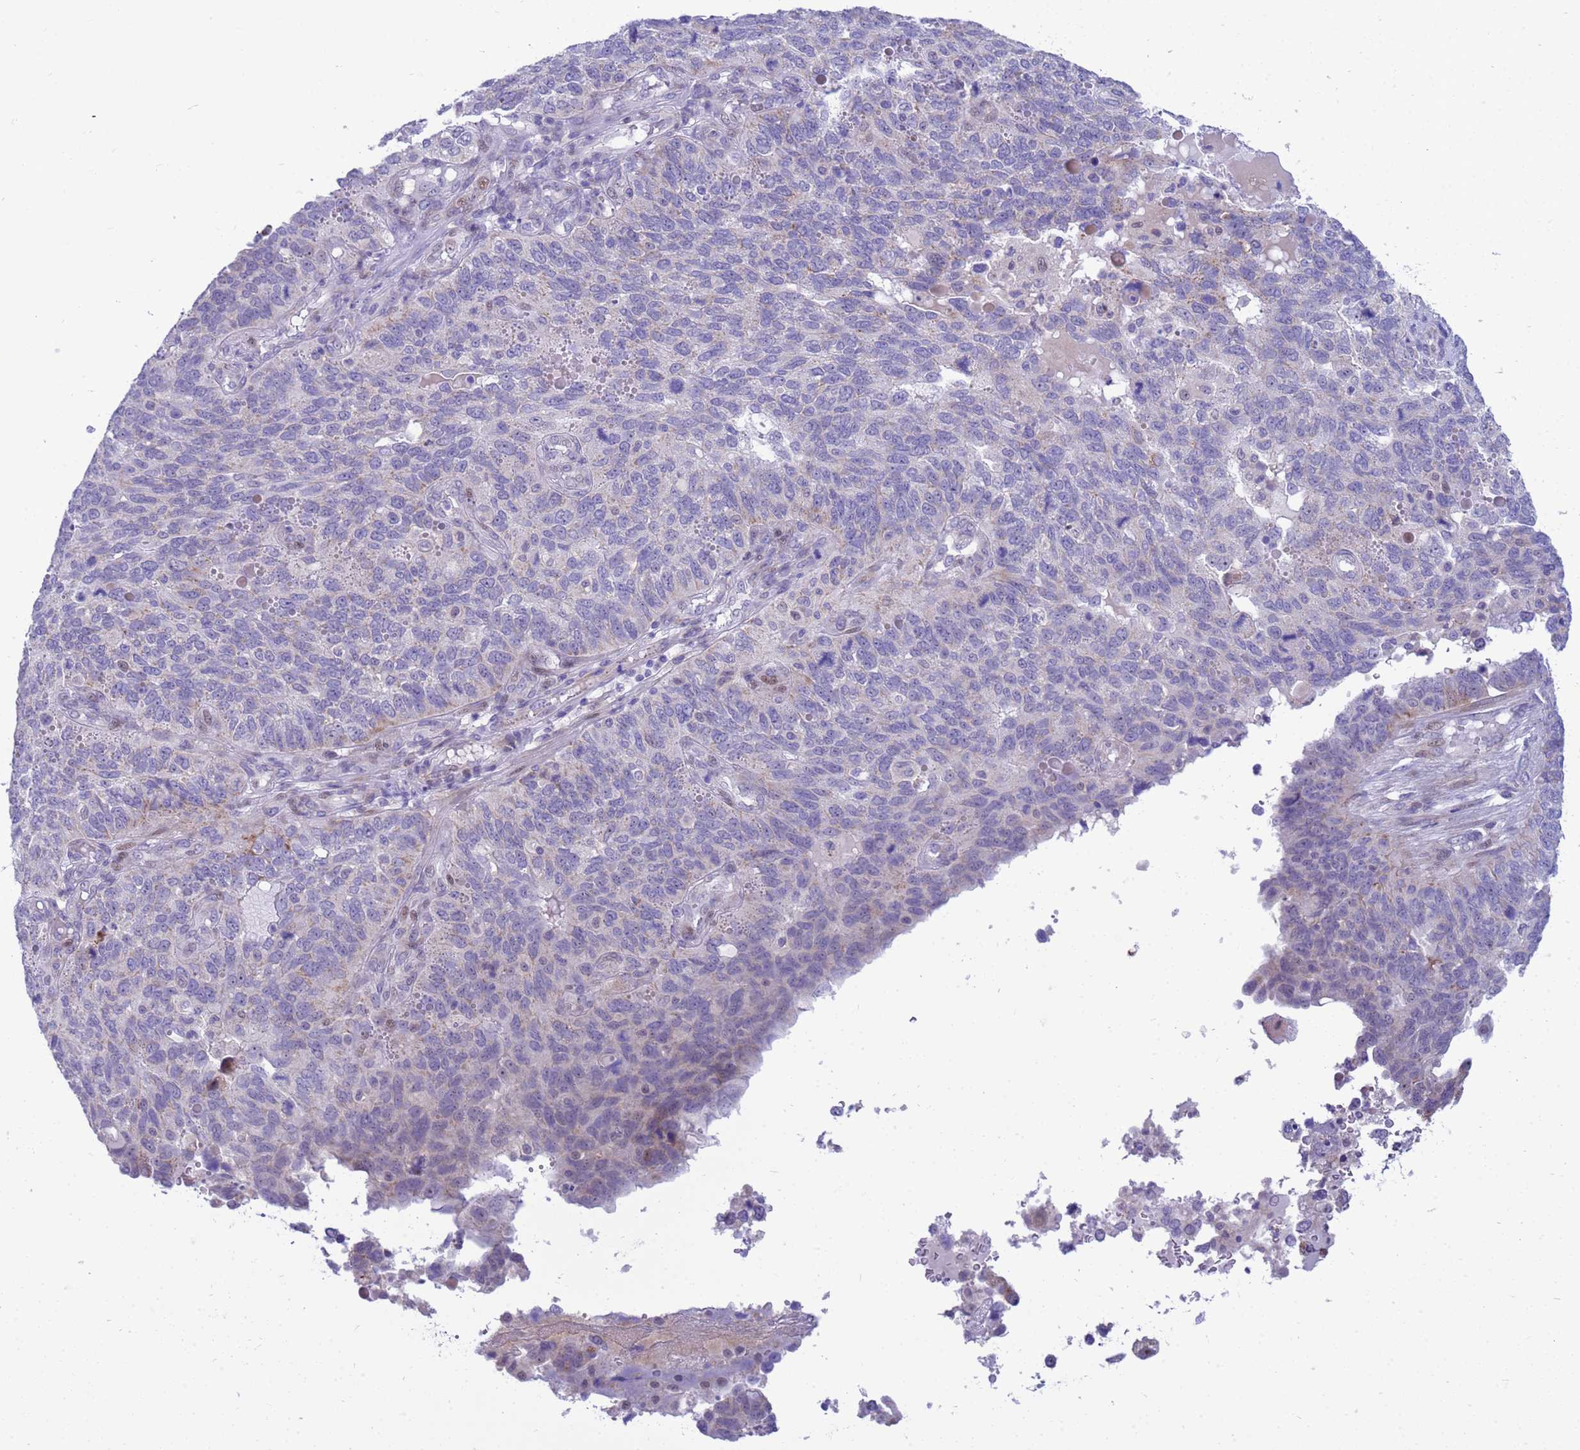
{"staining": {"intensity": "moderate", "quantity": "<25%", "location": "cytoplasmic/membranous"}, "tissue": "endometrial cancer", "cell_type": "Tumor cells", "image_type": "cancer", "snomed": [{"axis": "morphology", "description": "Adenocarcinoma, NOS"}, {"axis": "topography", "description": "Endometrium"}], "caption": "Brown immunohistochemical staining in human endometrial cancer demonstrates moderate cytoplasmic/membranous staining in about <25% of tumor cells.", "gene": "LRATD1", "patient": {"sex": "female", "age": 66}}